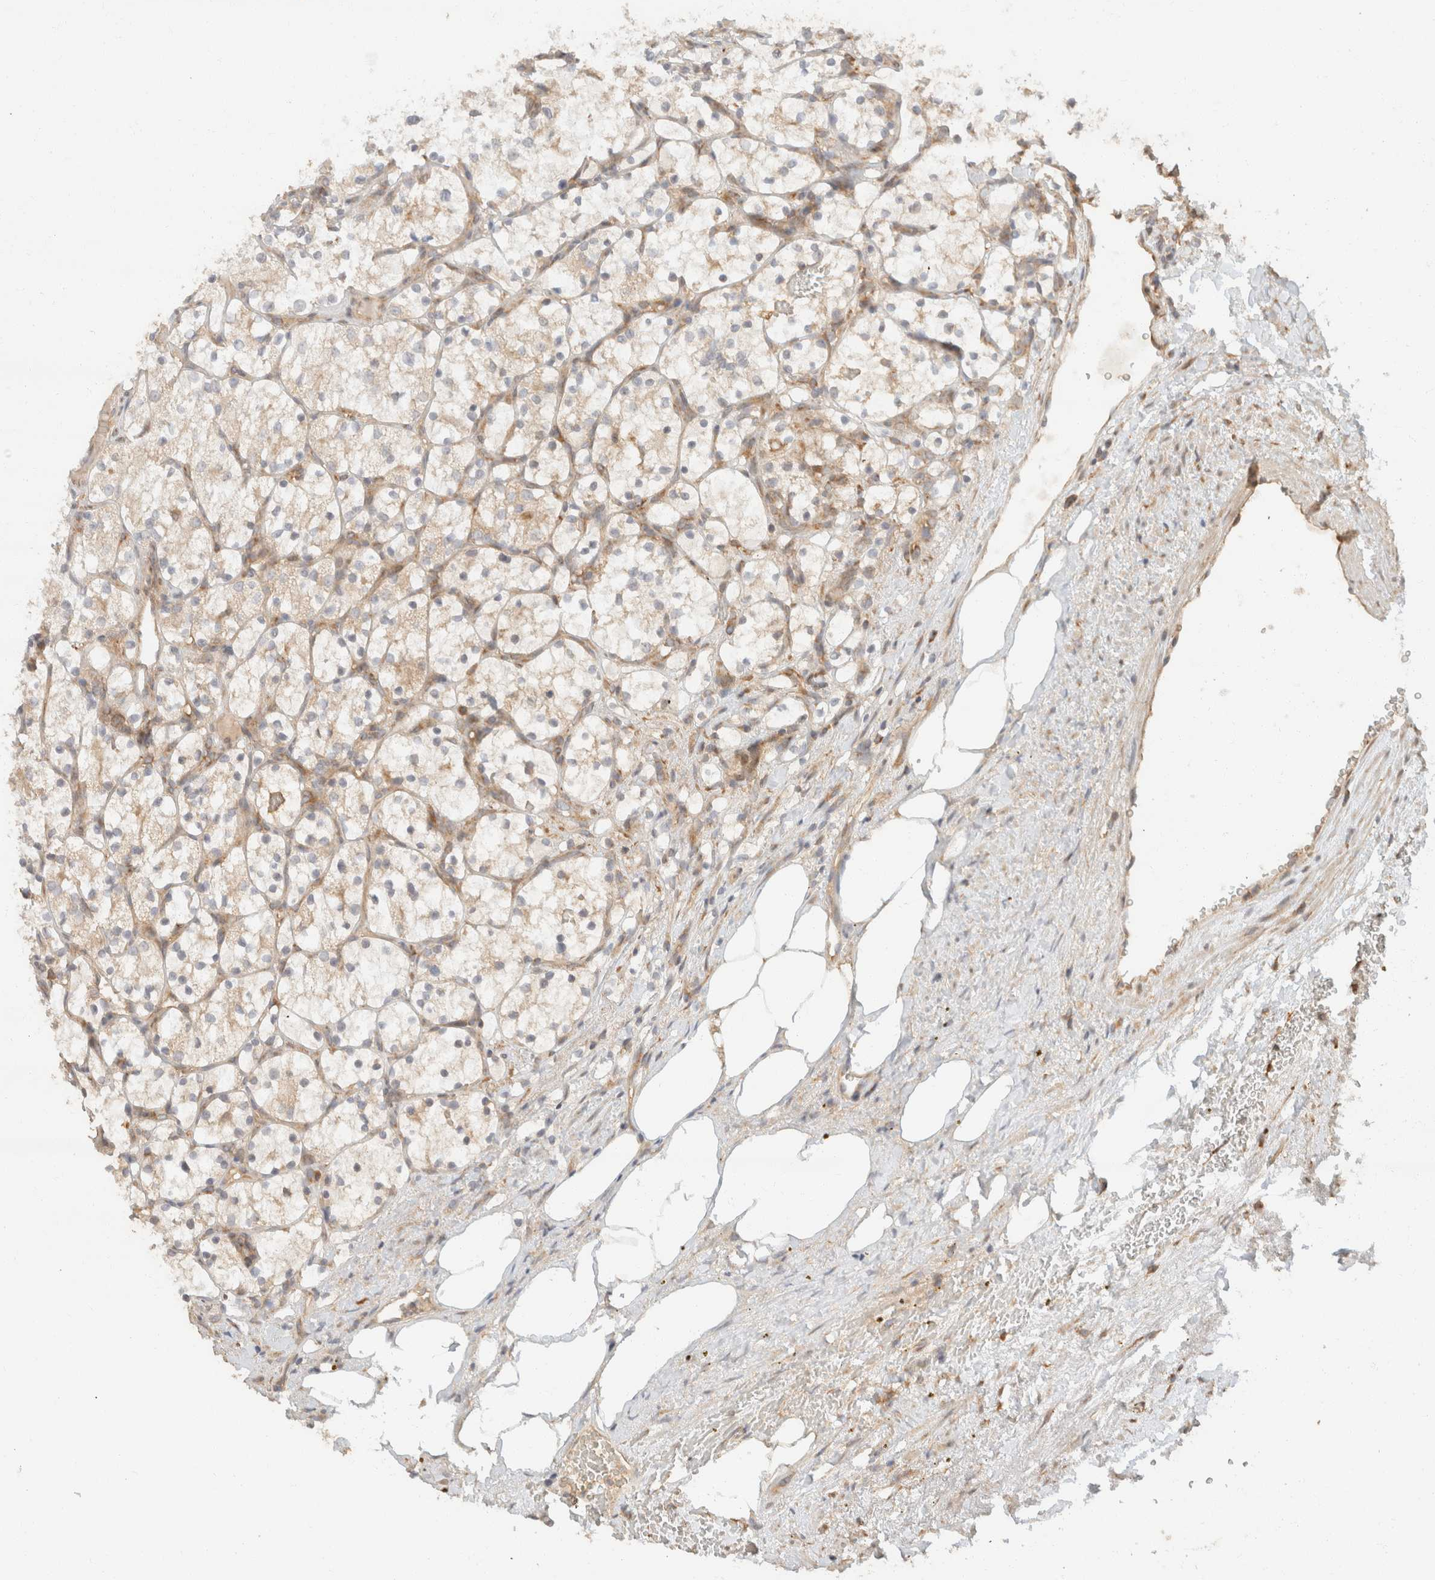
{"staining": {"intensity": "weak", "quantity": "<25%", "location": "cytoplasmic/membranous"}, "tissue": "renal cancer", "cell_type": "Tumor cells", "image_type": "cancer", "snomed": [{"axis": "morphology", "description": "Adenocarcinoma, NOS"}, {"axis": "topography", "description": "Kidney"}], "caption": "A high-resolution image shows IHC staining of renal cancer (adenocarcinoma), which displays no significant positivity in tumor cells. Brightfield microscopy of immunohistochemistry stained with DAB (3,3'-diaminobenzidine) (brown) and hematoxylin (blue), captured at high magnification.", "gene": "TACC1", "patient": {"sex": "female", "age": 69}}